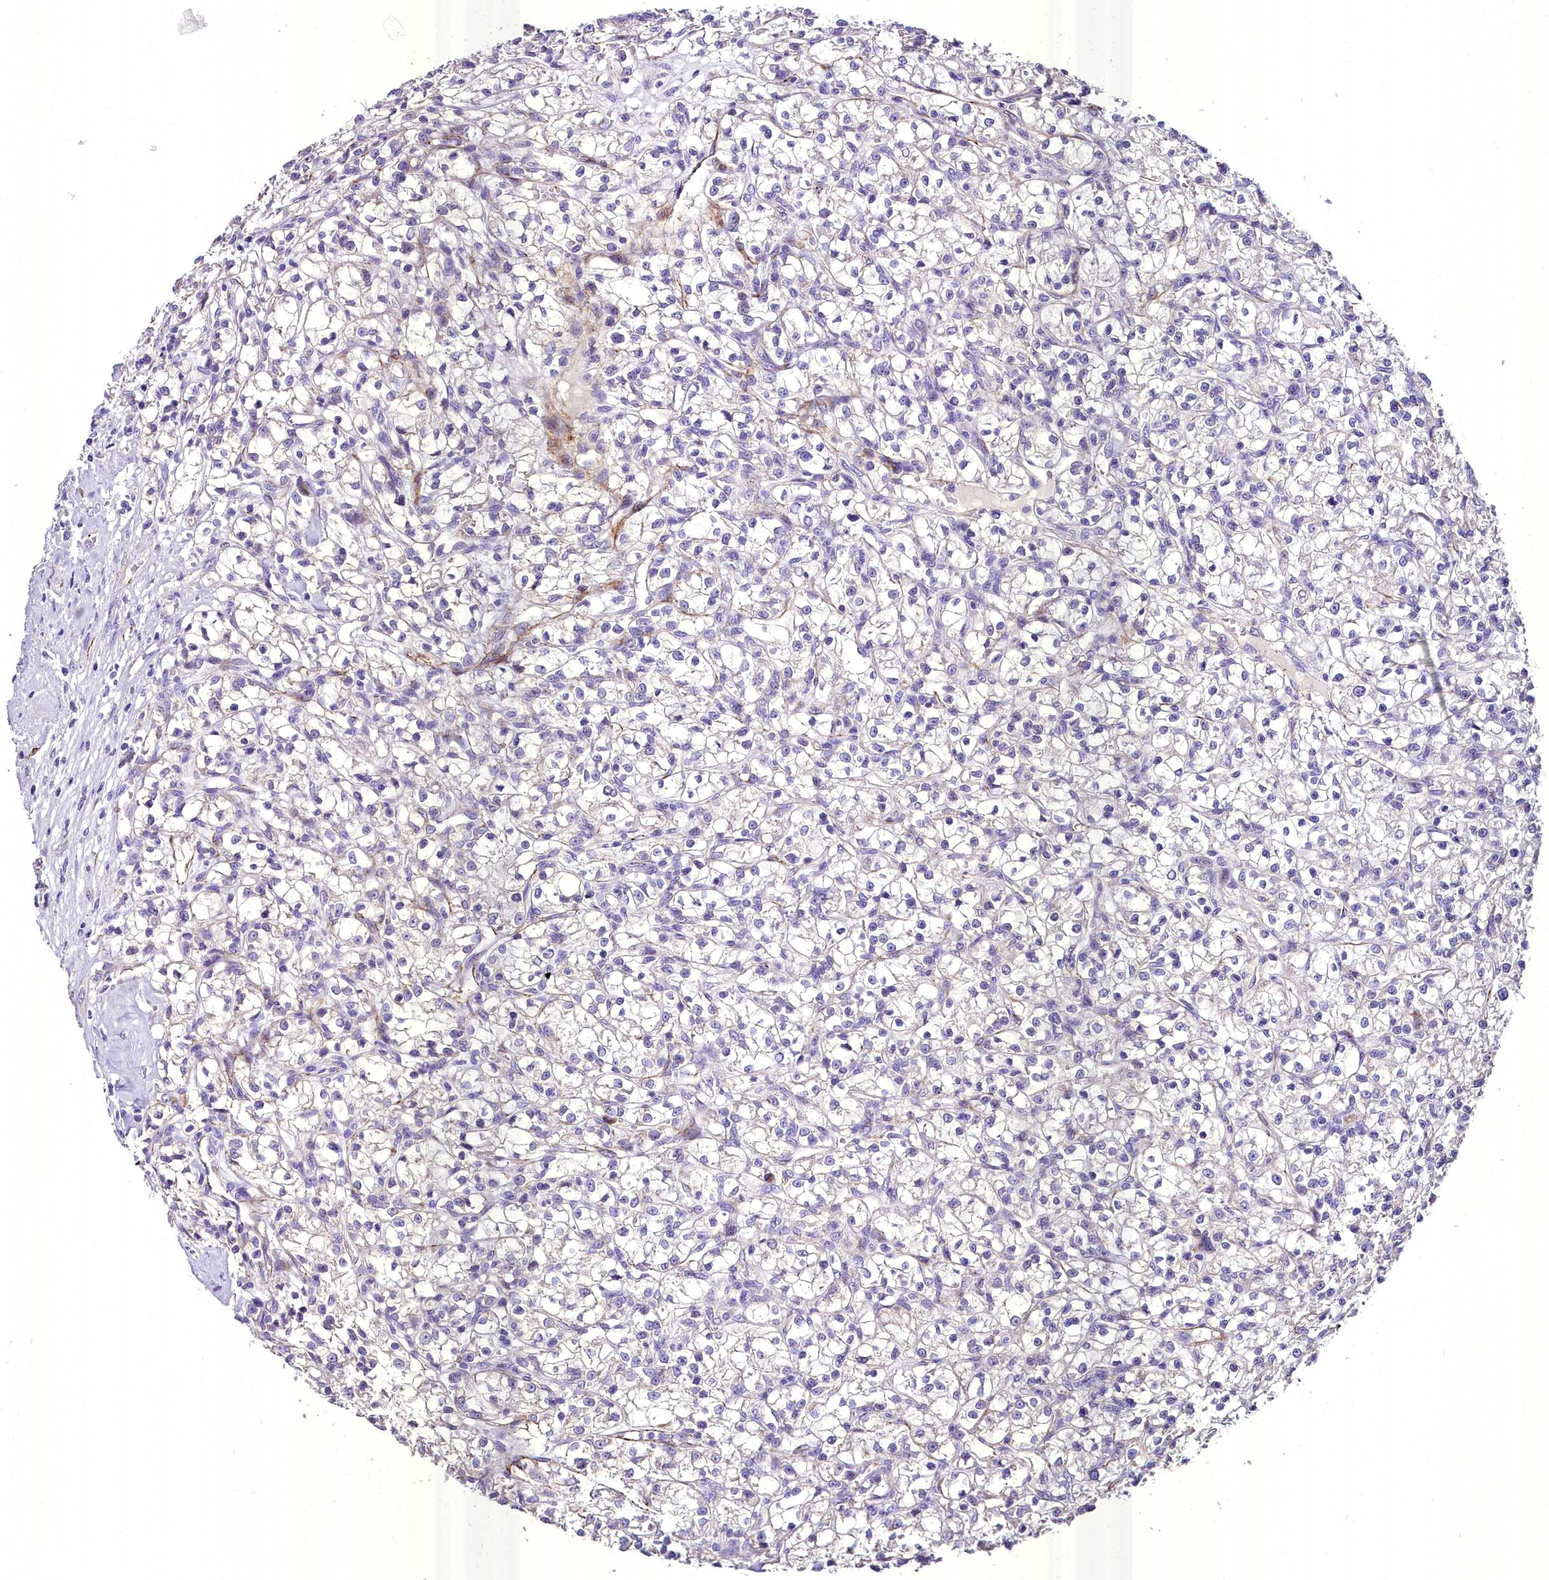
{"staining": {"intensity": "negative", "quantity": "none", "location": "none"}, "tissue": "renal cancer", "cell_type": "Tumor cells", "image_type": "cancer", "snomed": [{"axis": "morphology", "description": "Adenocarcinoma, NOS"}, {"axis": "topography", "description": "Kidney"}], "caption": "Tumor cells show no significant protein staining in renal cancer. The staining was performed using DAB to visualize the protein expression in brown, while the nuclei were stained in blue with hematoxylin (Magnification: 20x).", "gene": "MS4A18", "patient": {"sex": "female", "age": 59}}